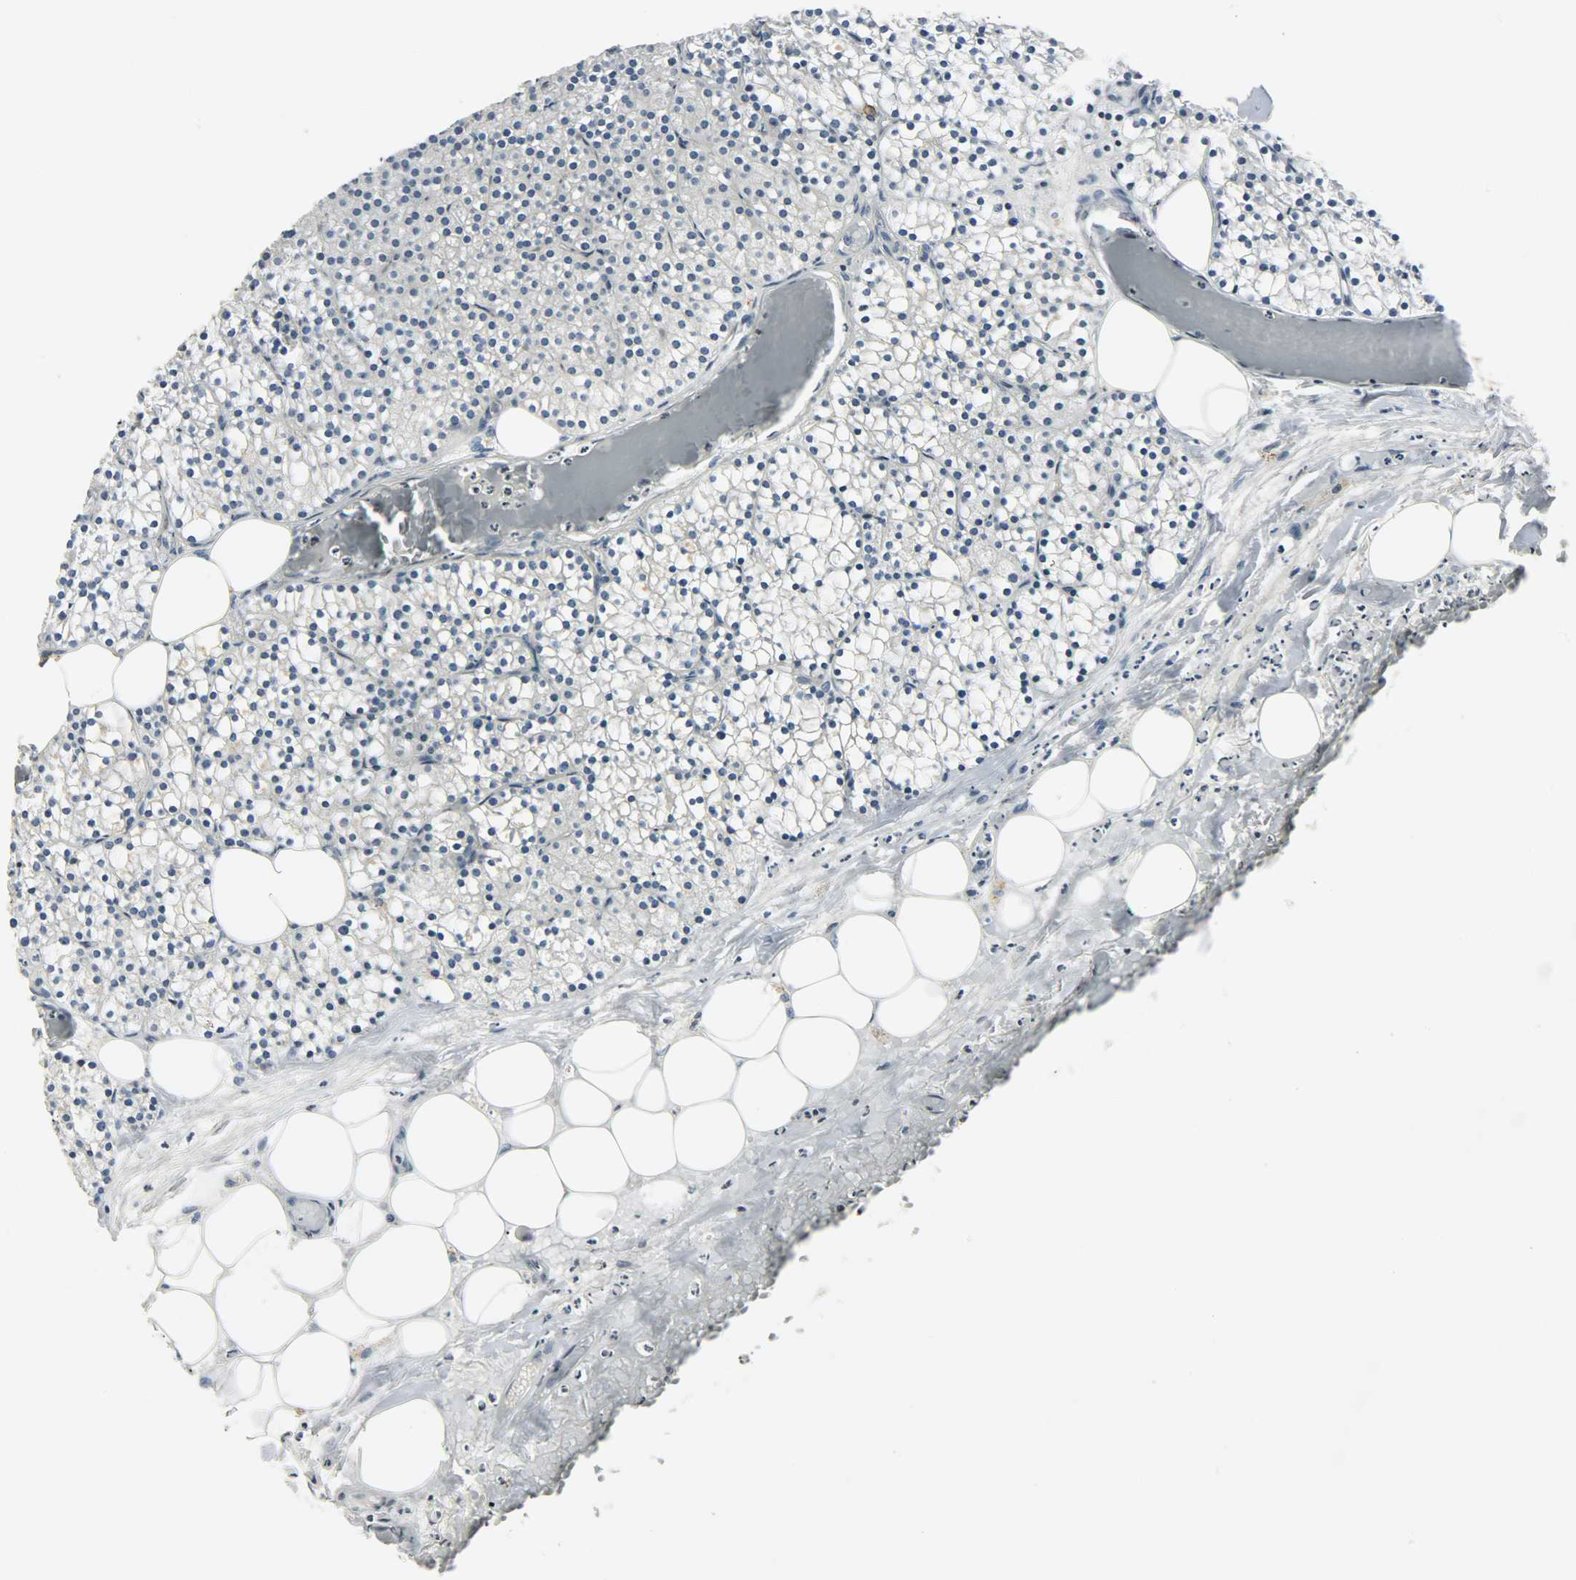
{"staining": {"intensity": "negative", "quantity": "none", "location": "none"}, "tissue": "parathyroid gland", "cell_type": "Glandular cells", "image_type": "normal", "snomed": [{"axis": "morphology", "description": "Normal tissue, NOS"}, {"axis": "topography", "description": "Parathyroid gland"}], "caption": "IHC micrograph of unremarkable parathyroid gland stained for a protein (brown), which demonstrates no expression in glandular cells.", "gene": "CD4", "patient": {"sex": "female", "age": 63}}